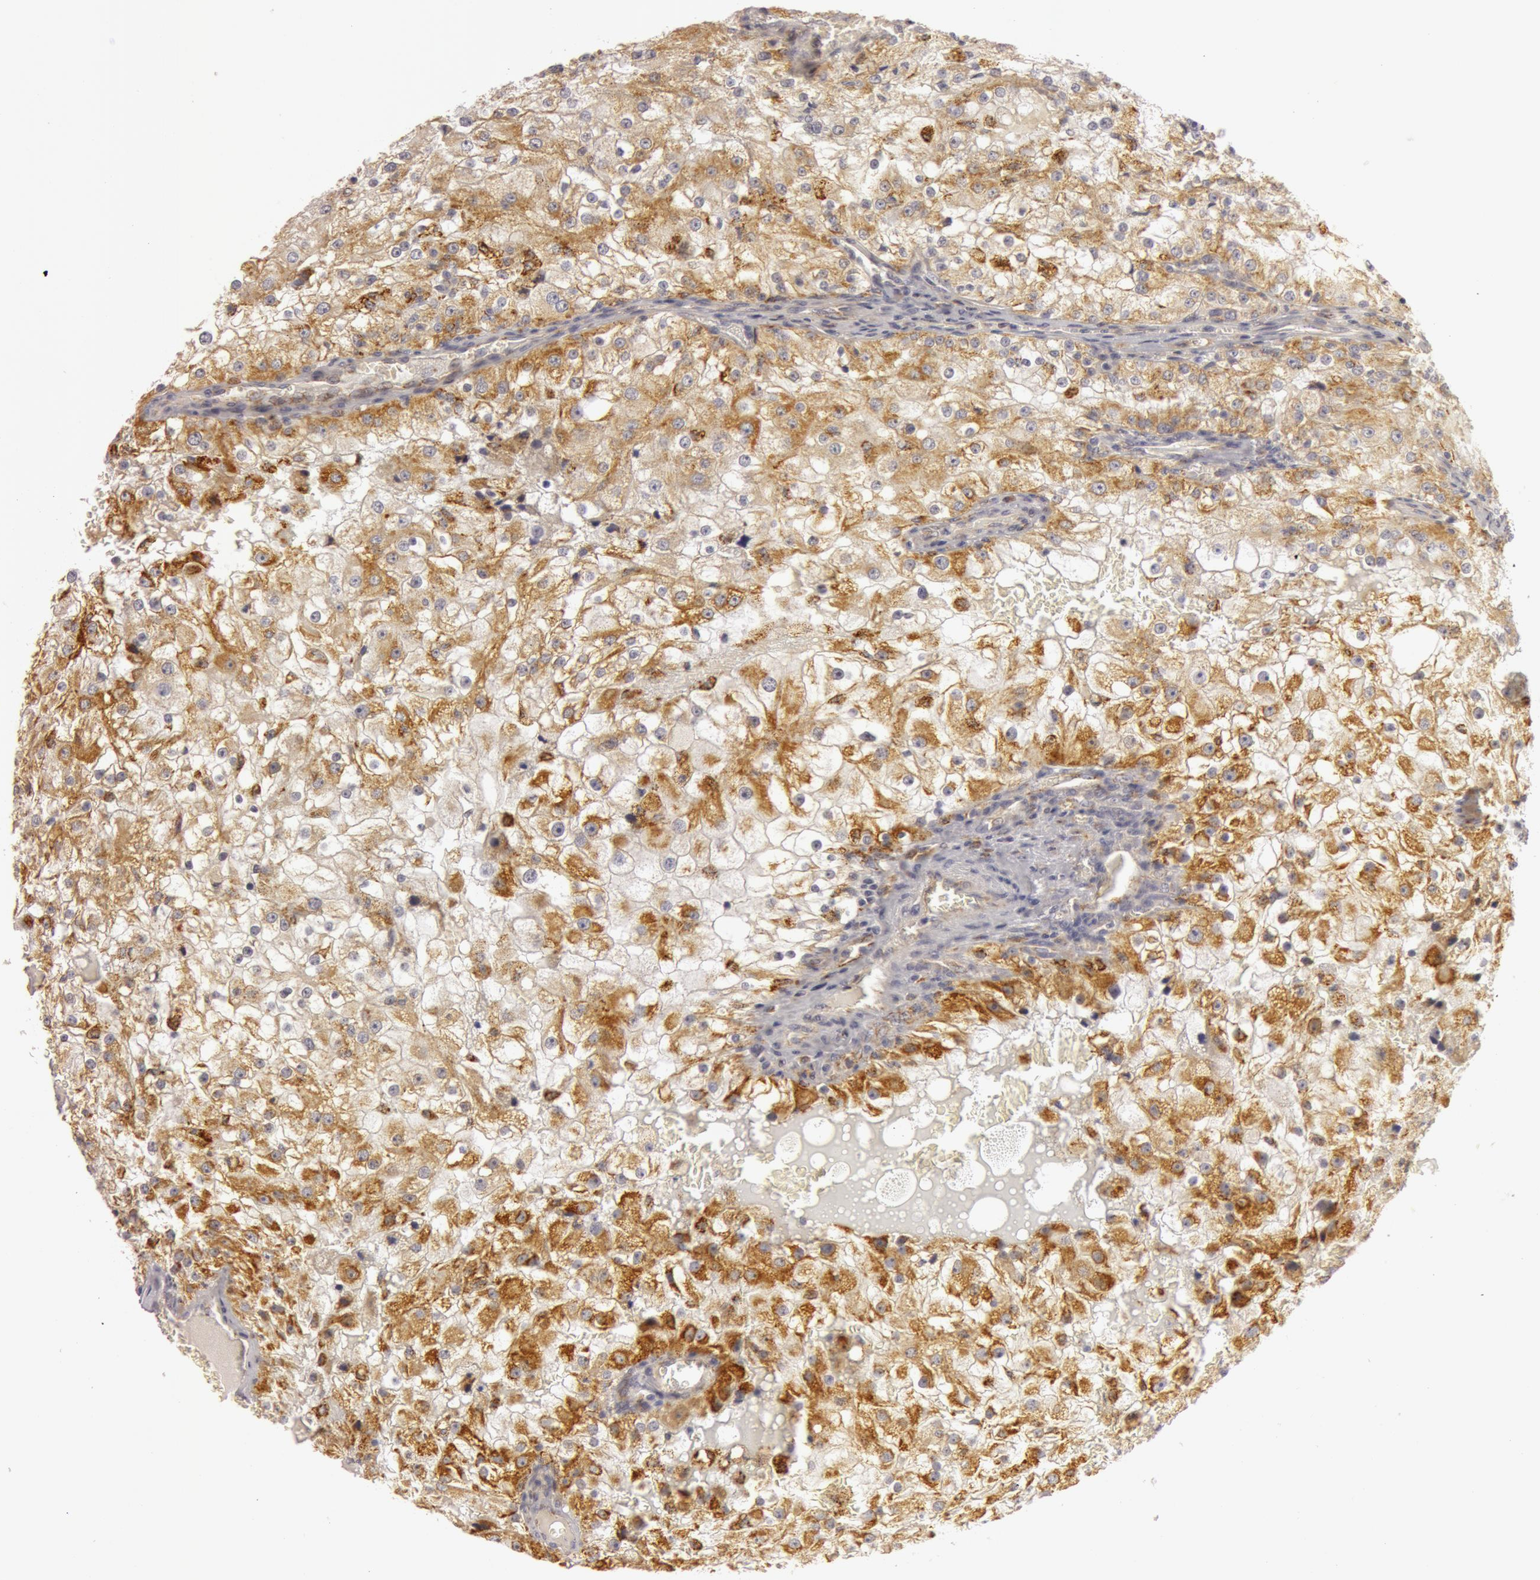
{"staining": {"intensity": "moderate", "quantity": ">75%", "location": "cytoplasmic/membranous"}, "tissue": "renal cancer", "cell_type": "Tumor cells", "image_type": "cancer", "snomed": [{"axis": "morphology", "description": "Adenocarcinoma, NOS"}, {"axis": "topography", "description": "Kidney"}], "caption": "The image demonstrates a brown stain indicating the presence of a protein in the cytoplasmic/membranous of tumor cells in renal cancer. The protein is shown in brown color, while the nuclei are stained blue.", "gene": "C7", "patient": {"sex": "female", "age": 74}}